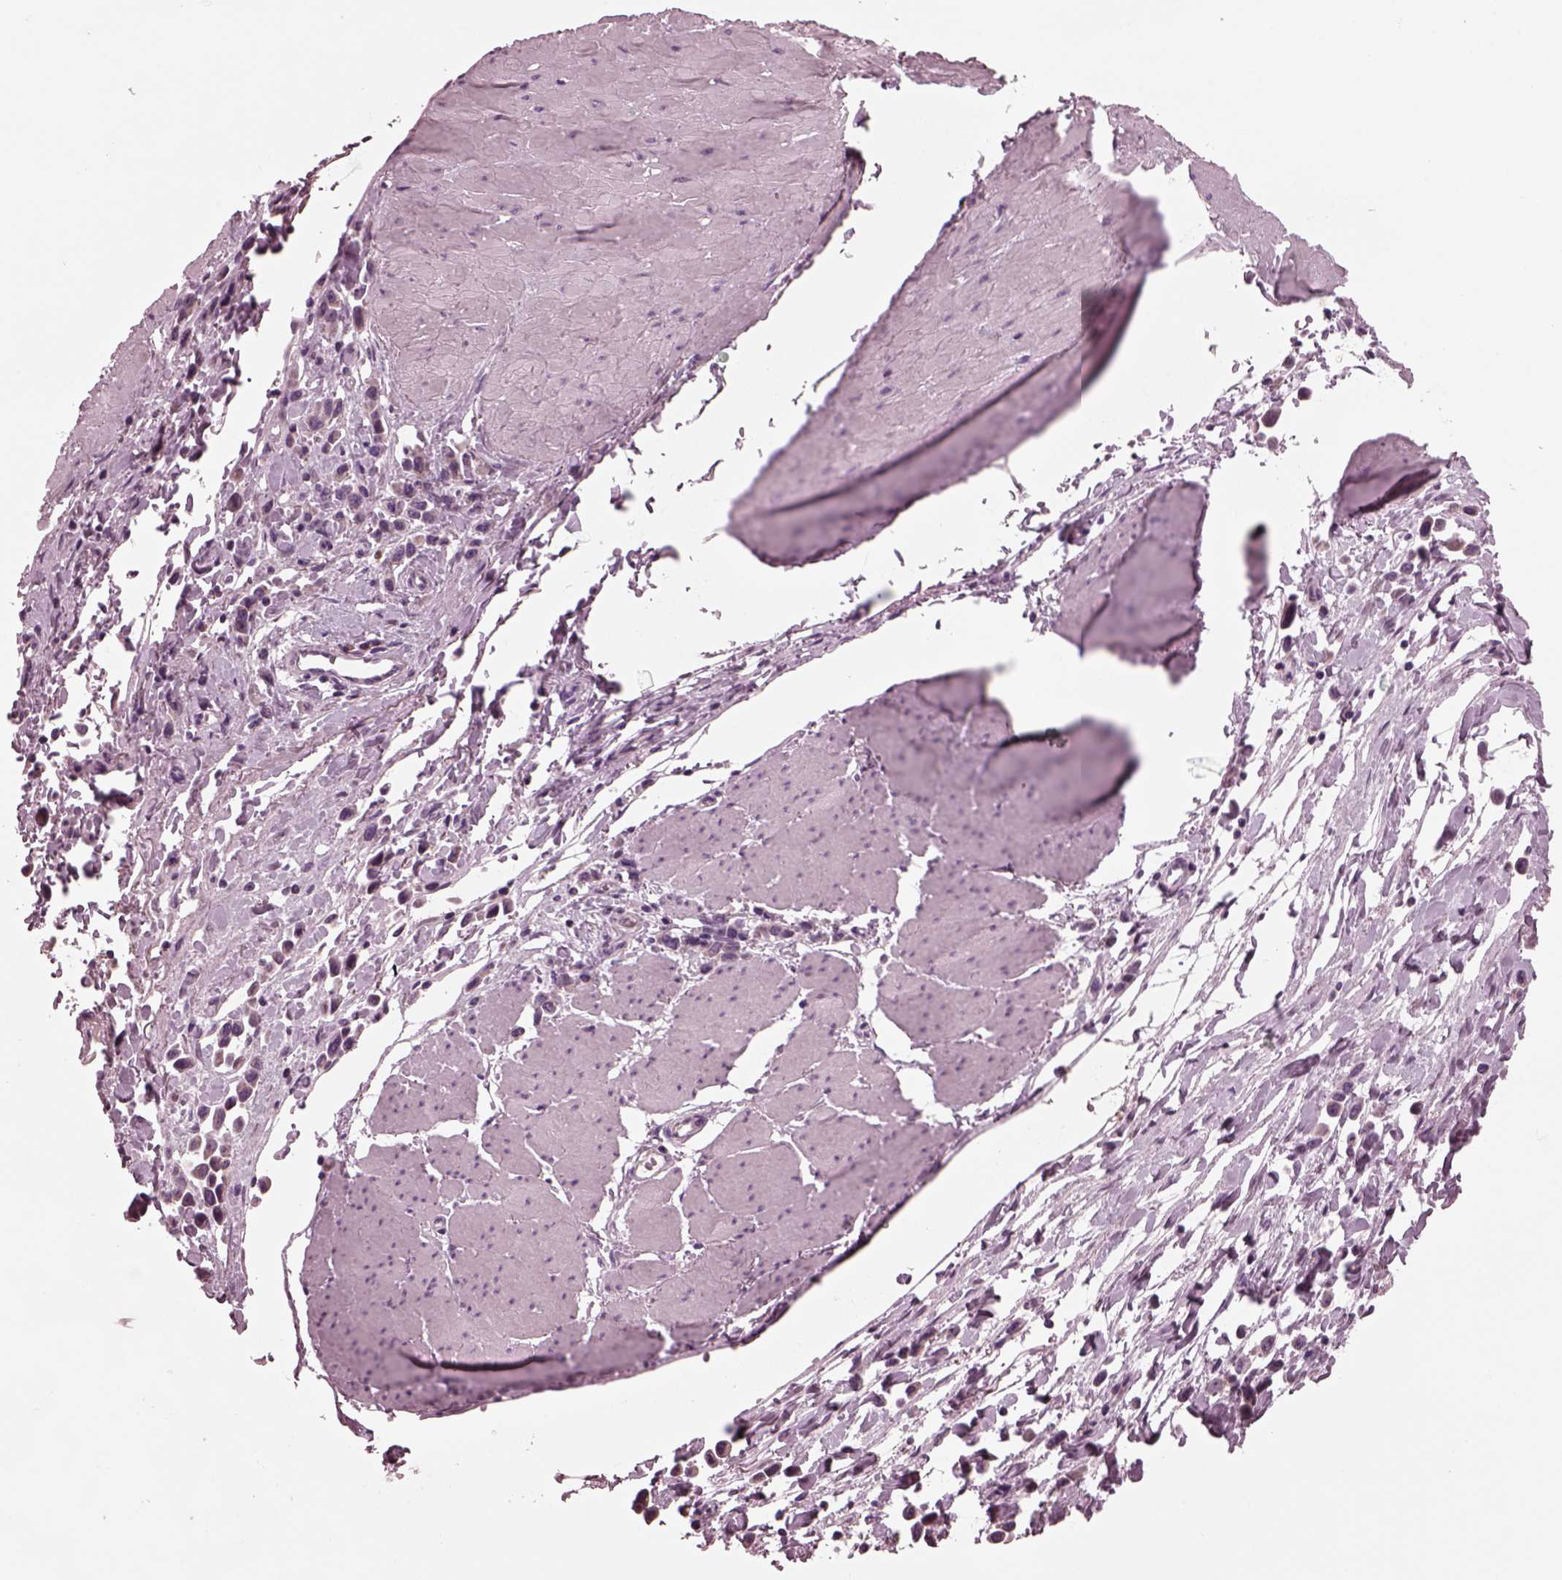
{"staining": {"intensity": "weak", "quantity": "25%-75%", "location": "cytoplasmic/membranous"}, "tissue": "stomach cancer", "cell_type": "Tumor cells", "image_type": "cancer", "snomed": [{"axis": "morphology", "description": "Adenocarcinoma, NOS"}, {"axis": "topography", "description": "Stomach"}], "caption": "Adenocarcinoma (stomach) stained for a protein exhibits weak cytoplasmic/membranous positivity in tumor cells.", "gene": "AP4M1", "patient": {"sex": "male", "age": 47}}